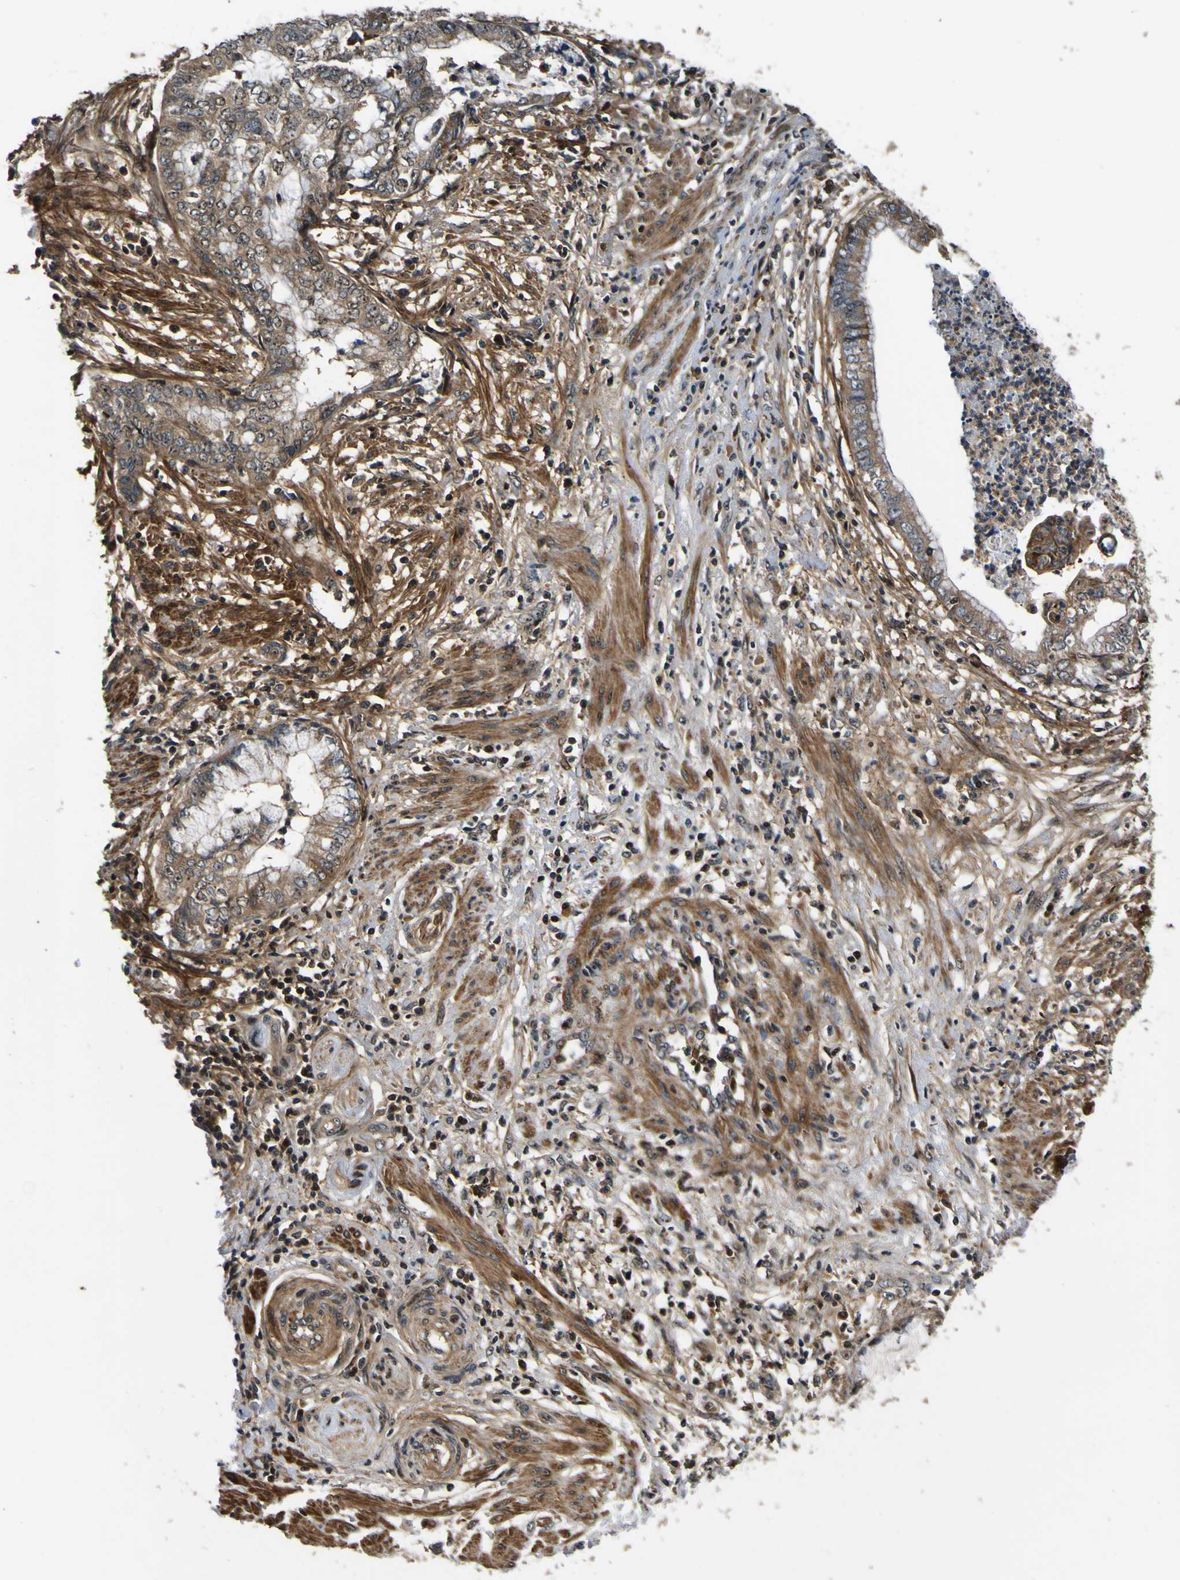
{"staining": {"intensity": "weak", "quantity": ">75%", "location": "cytoplasmic/membranous"}, "tissue": "endometrial cancer", "cell_type": "Tumor cells", "image_type": "cancer", "snomed": [{"axis": "morphology", "description": "Necrosis, NOS"}, {"axis": "morphology", "description": "Adenocarcinoma, NOS"}, {"axis": "topography", "description": "Endometrium"}], "caption": "Immunohistochemical staining of endometrial adenocarcinoma demonstrates low levels of weak cytoplasmic/membranous protein positivity in approximately >75% of tumor cells.", "gene": "LRP4", "patient": {"sex": "female", "age": 79}}